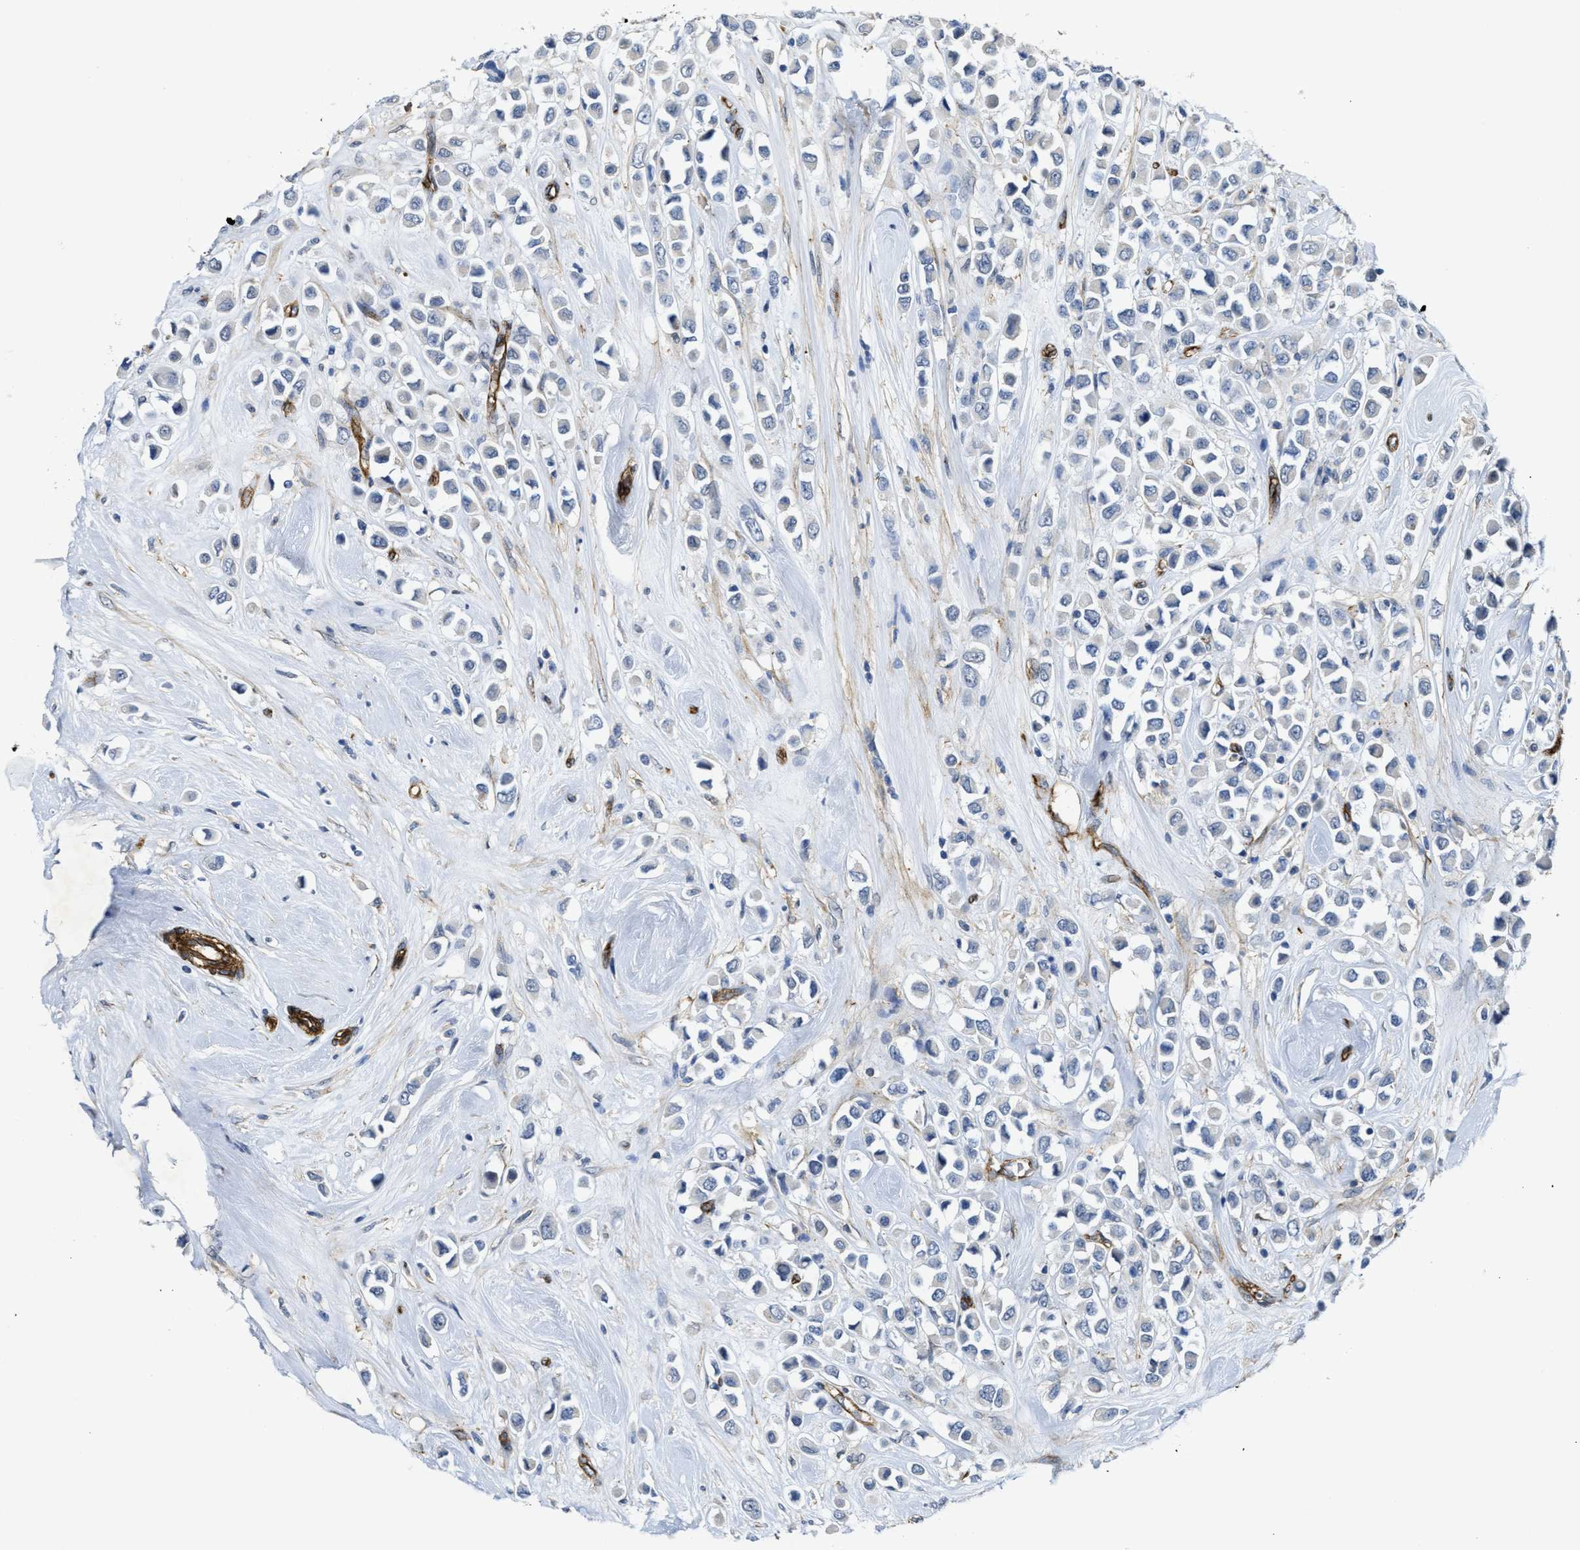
{"staining": {"intensity": "negative", "quantity": "none", "location": "none"}, "tissue": "breast cancer", "cell_type": "Tumor cells", "image_type": "cancer", "snomed": [{"axis": "morphology", "description": "Duct carcinoma"}, {"axis": "topography", "description": "Breast"}], "caption": "IHC of breast intraductal carcinoma demonstrates no staining in tumor cells.", "gene": "NAB1", "patient": {"sex": "female", "age": 61}}